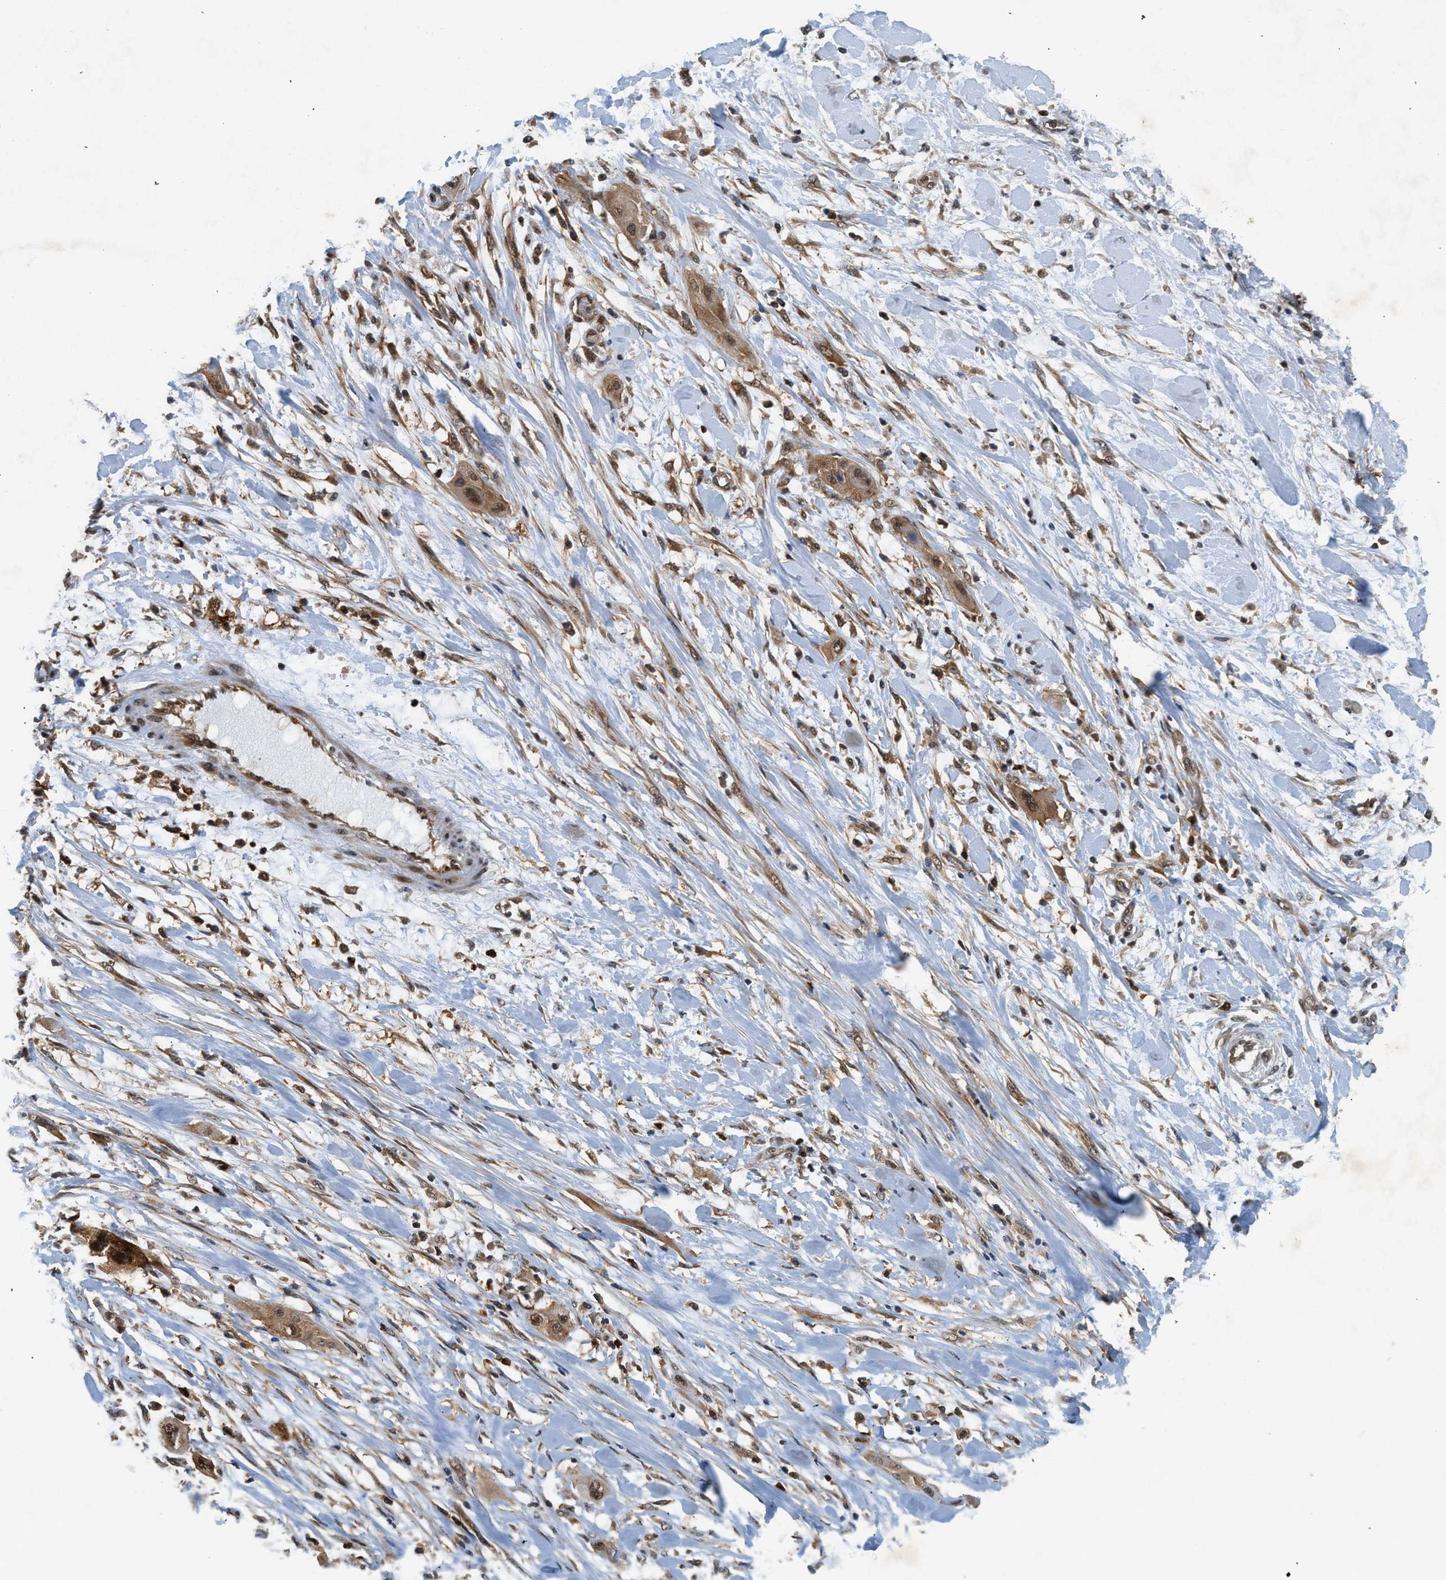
{"staining": {"intensity": "moderate", "quantity": ">75%", "location": "cytoplasmic/membranous,nuclear"}, "tissue": "lung cancer", "cell_type": "Tumor cells", "image_type": "cancer", "snomed": [{"axis": "morphology", "description": "Squamous cell carcinoma, NOS"}, {"axis": "topography", "description": "Lung"}], "caption": "Lung squamous cell carcinoma tissue displays moderate cytoplasmic/membranous and nuclear expression in about >75% of tumor cells, visualized by immunohistochemistry.", "gene": "OXSR1", "patient": {"sex": "female", "age": 47}}